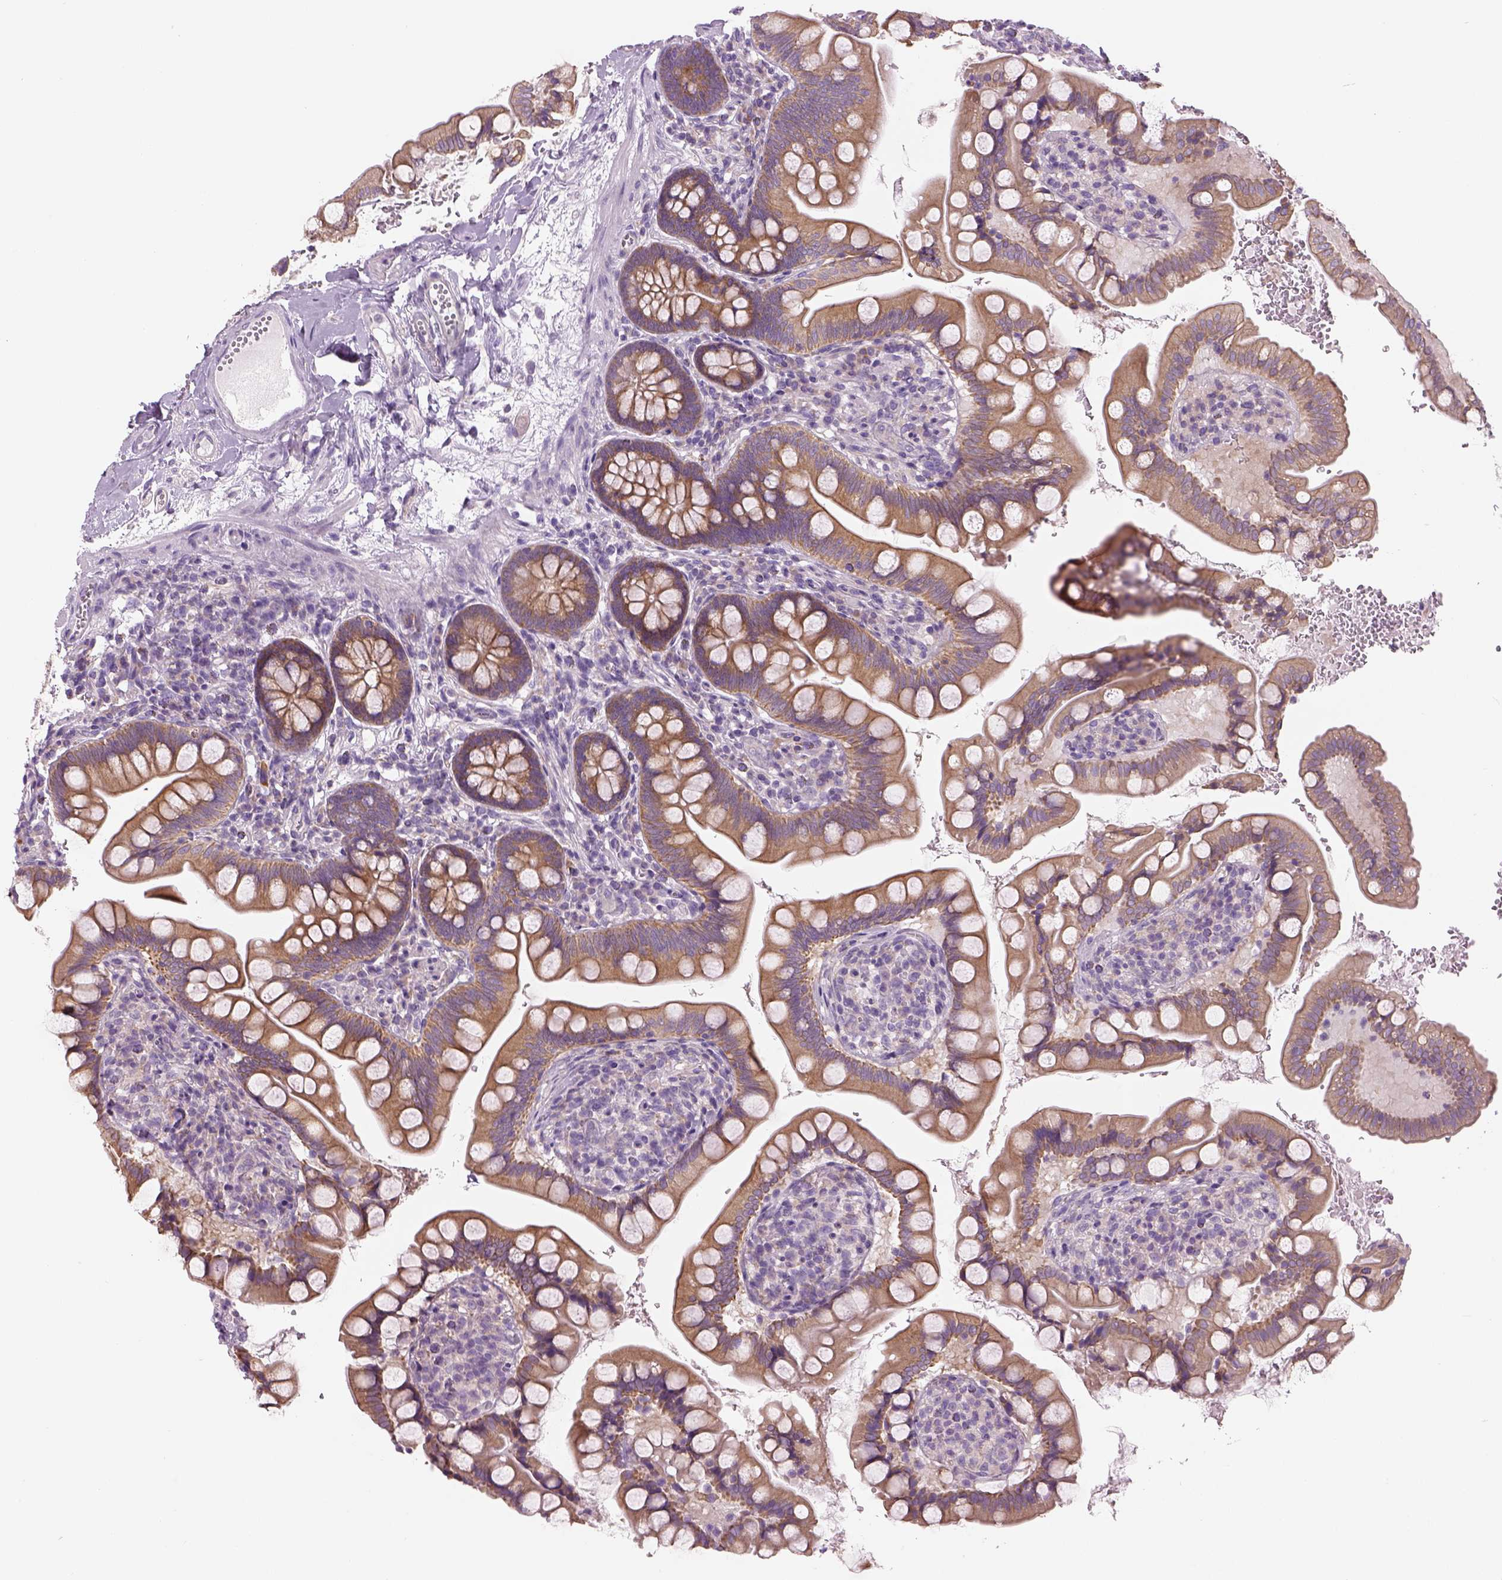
{"staining": {"intensity": "moderate", "quantity": "25%-75%", "location": "cytoplasmic/membranous"}, "tissue": "small intestine", "cell_type": "Glandular cells", "image_type": "normal", "snomed": [{"axis": "morphology", "description": "Normal tissue, NOS"}, {"axis": "topography", "description": "Small intestine"}], "caption": "The micrograph demonstrates immunohistochemical staining of benign small intestine. There is moderate cytoplasmic/membranous expression is seen in about 25%-75% of glandular cells.", "gene": "CHST14", "patient": {"sex": "female", "age": 56}}